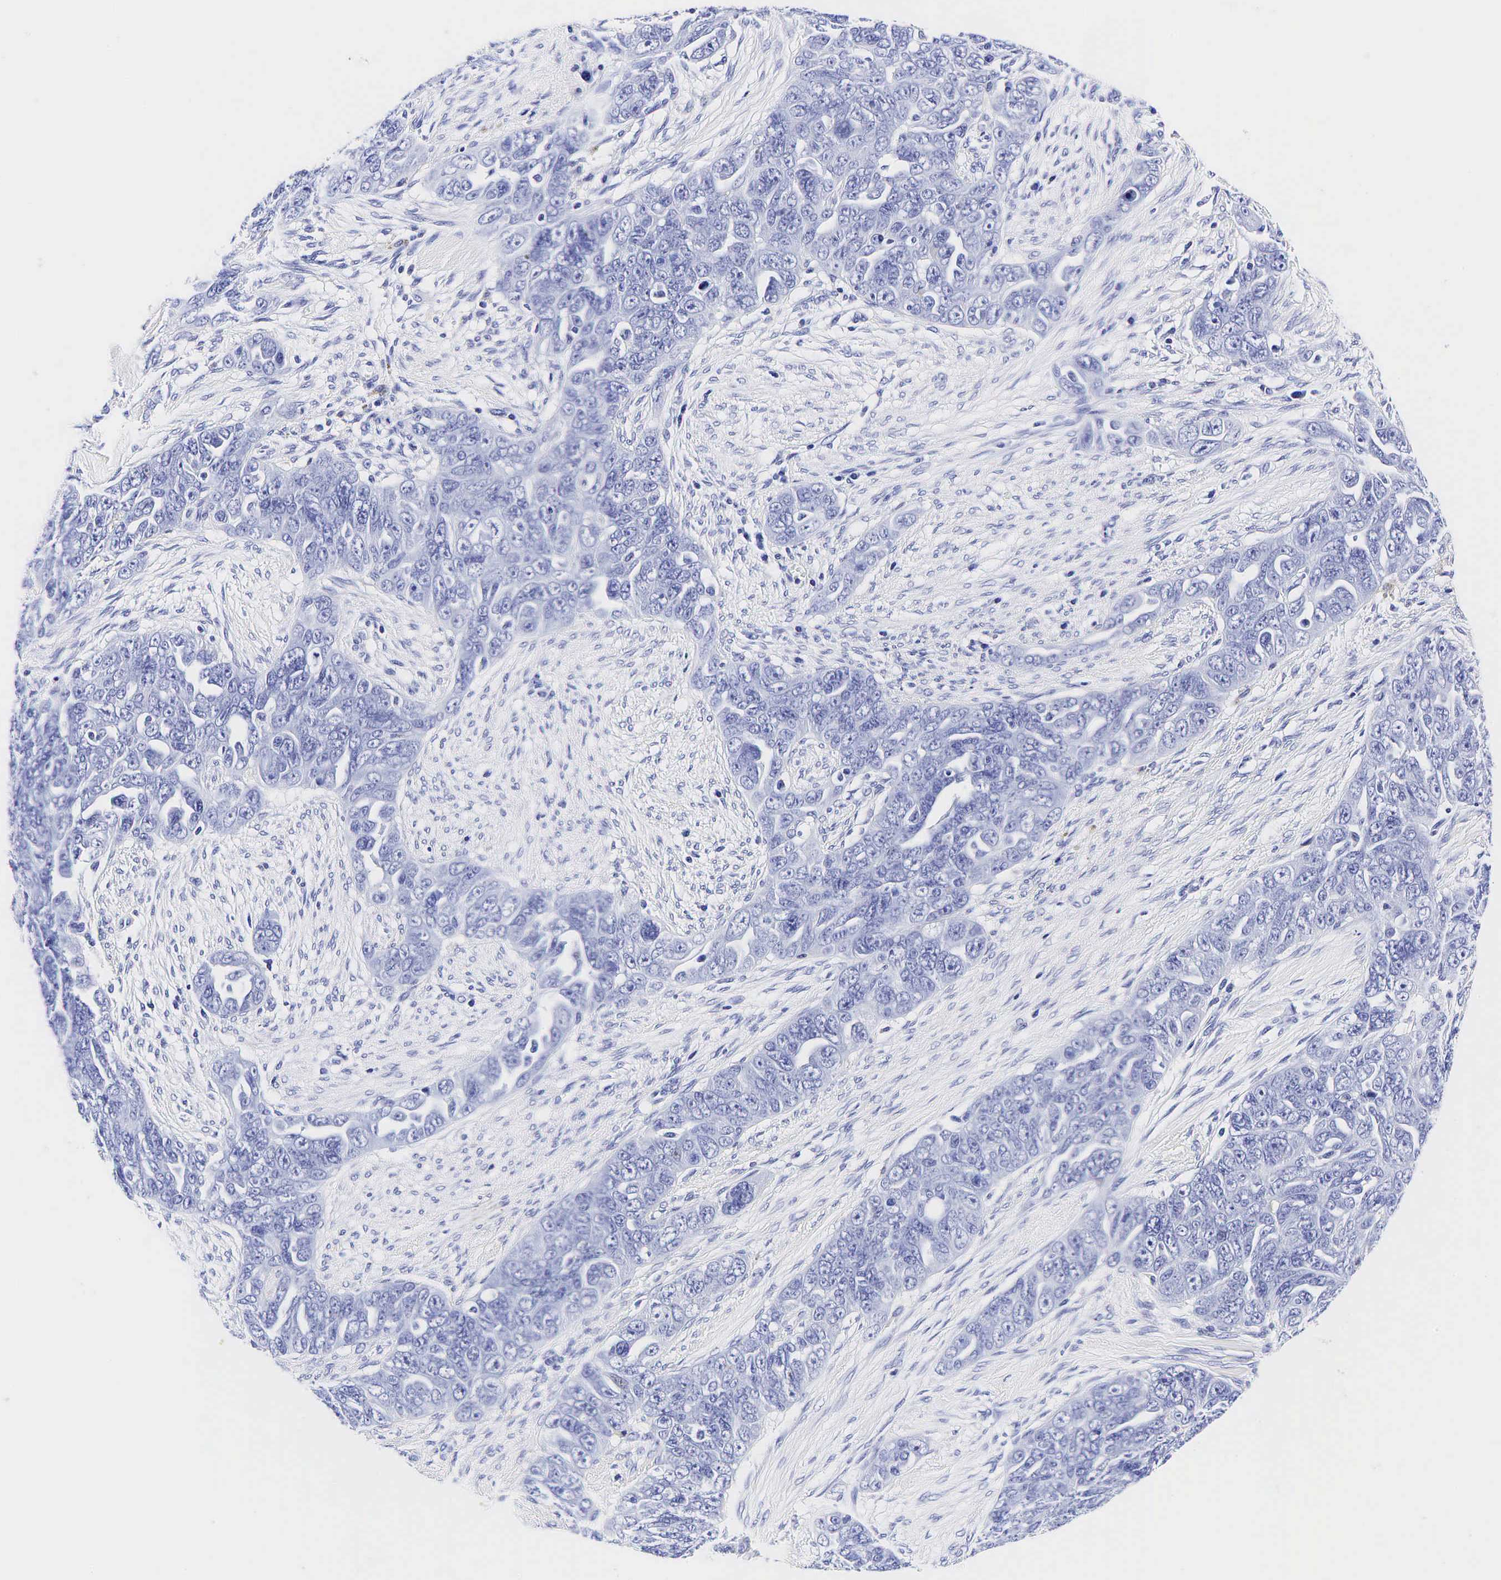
{"staining": {"intensity": "negative", "quantity": "none", "location": "none"}, "tissue": "ovarian cancer", "cell_type": "Tumor cells", "image_type": "cancer", "snomed": [{"axis": "morphology", "description": "Cystadenocarcinoma, serous, NOS"}, {"axis": "topography", "description": "Ovary"}], "caption": "IHC photomicrograph of neoplastic tissue: human ovarian cancer (serous cystadenocarcinoma) stained with DAB (3,3'-diaminobenzidine) shows no significant protein expression in tumor cells.", "gene": "GCG", "patient": {"sex": "female", "age": 63}}